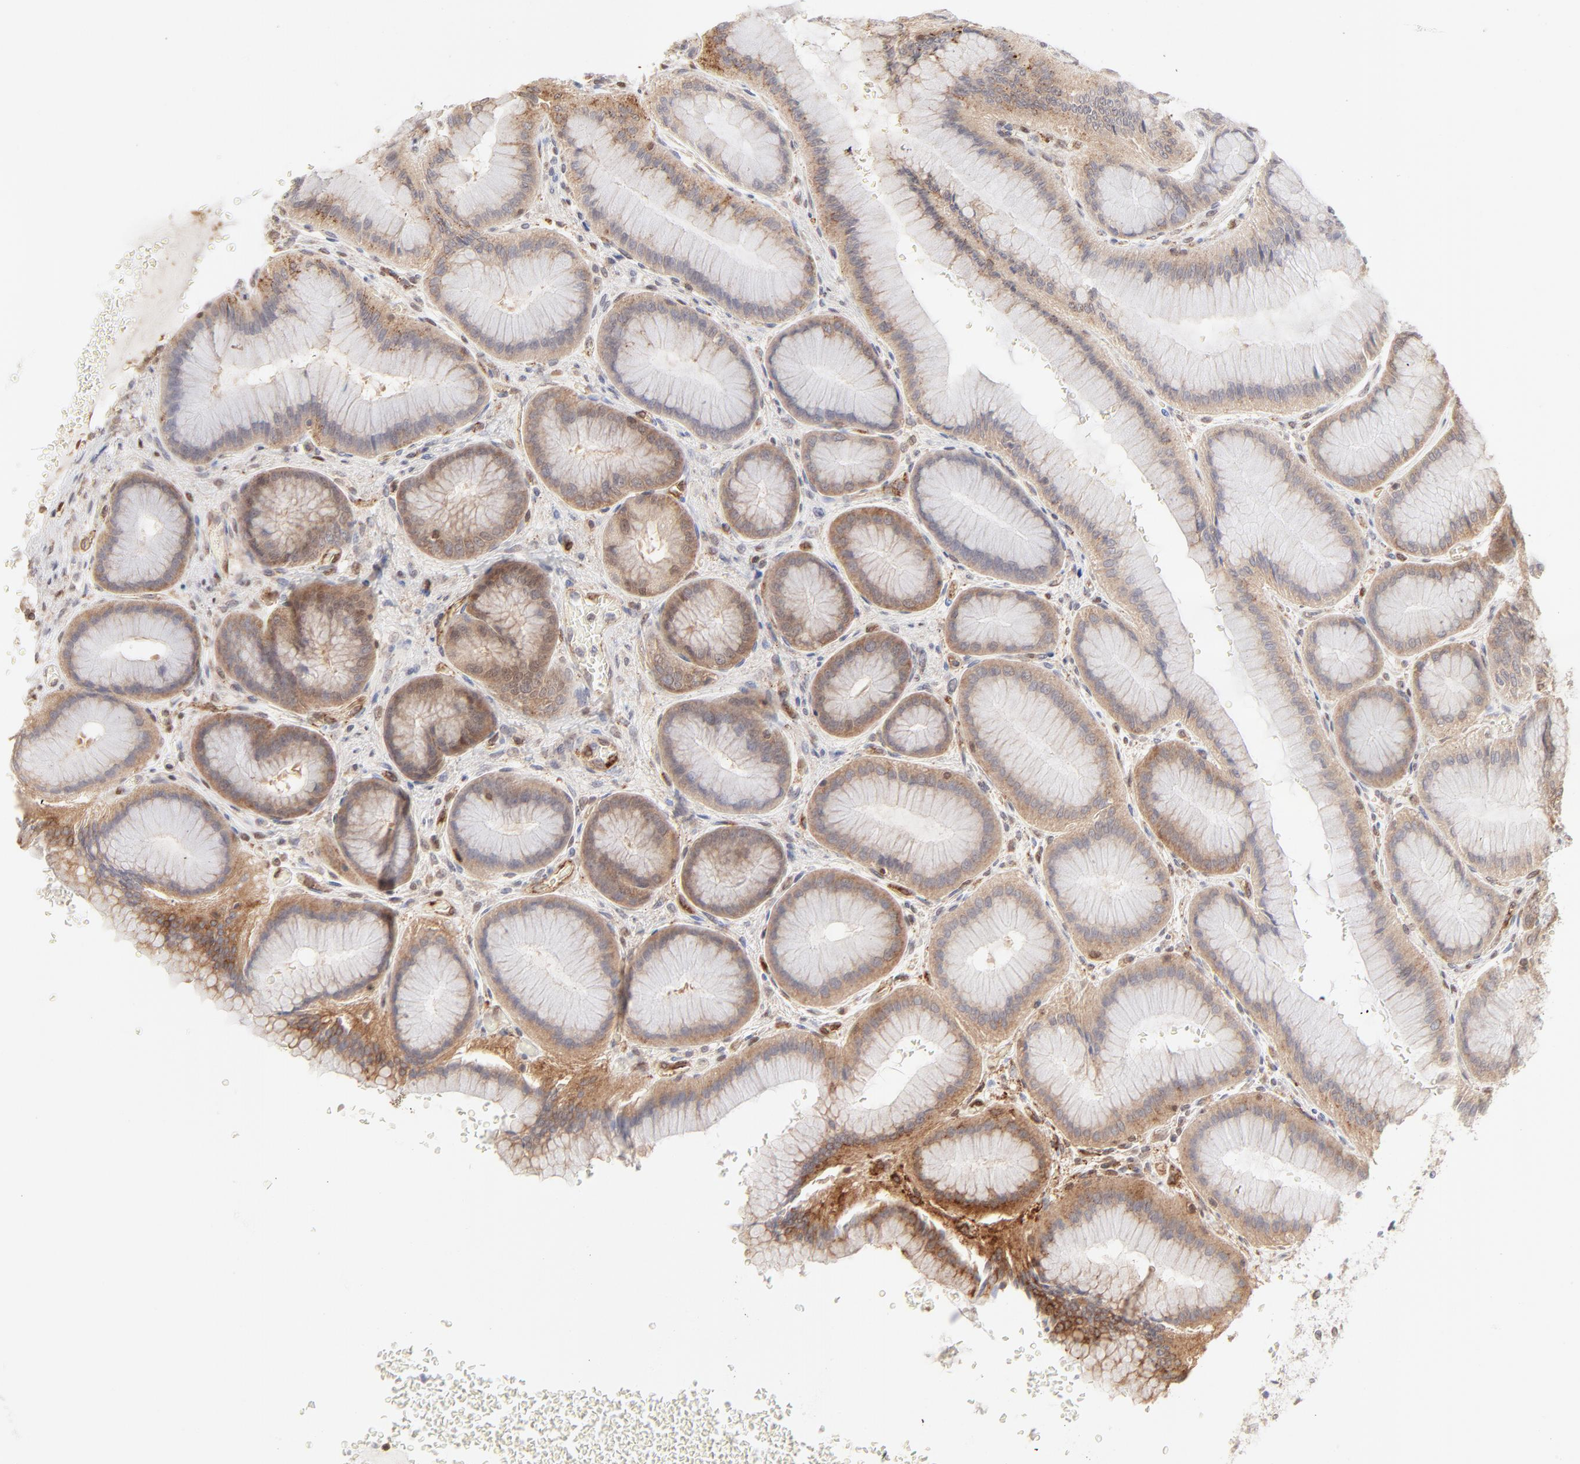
{"staining": {"intensity": "weak", "quantity": "25%-75%", "location": "cytoplasmic/membranous,nuclear"}, "tissue": "stomach", "cell_type": "Glandular cells", "image_type": "normal", "snomed": [{"axis": "morphology", "description": "Normal tissue, NOS"}, {"axis": "morphology", "description": "Adenocarcinoma, NOS"}, {"axis": "topography", "description": "Stomach"}, {"axis": "topography", "description": "Stomach, lower"}], "caption": "Immunohistochemistry (IHC) of benign stomach reveals low levels of weak cytoplasmic/membranous,nuclear staining in about 25%-75% of glandular cells.", "gene": "CDK6", "patient": {"sex": "female", "age": 65}}